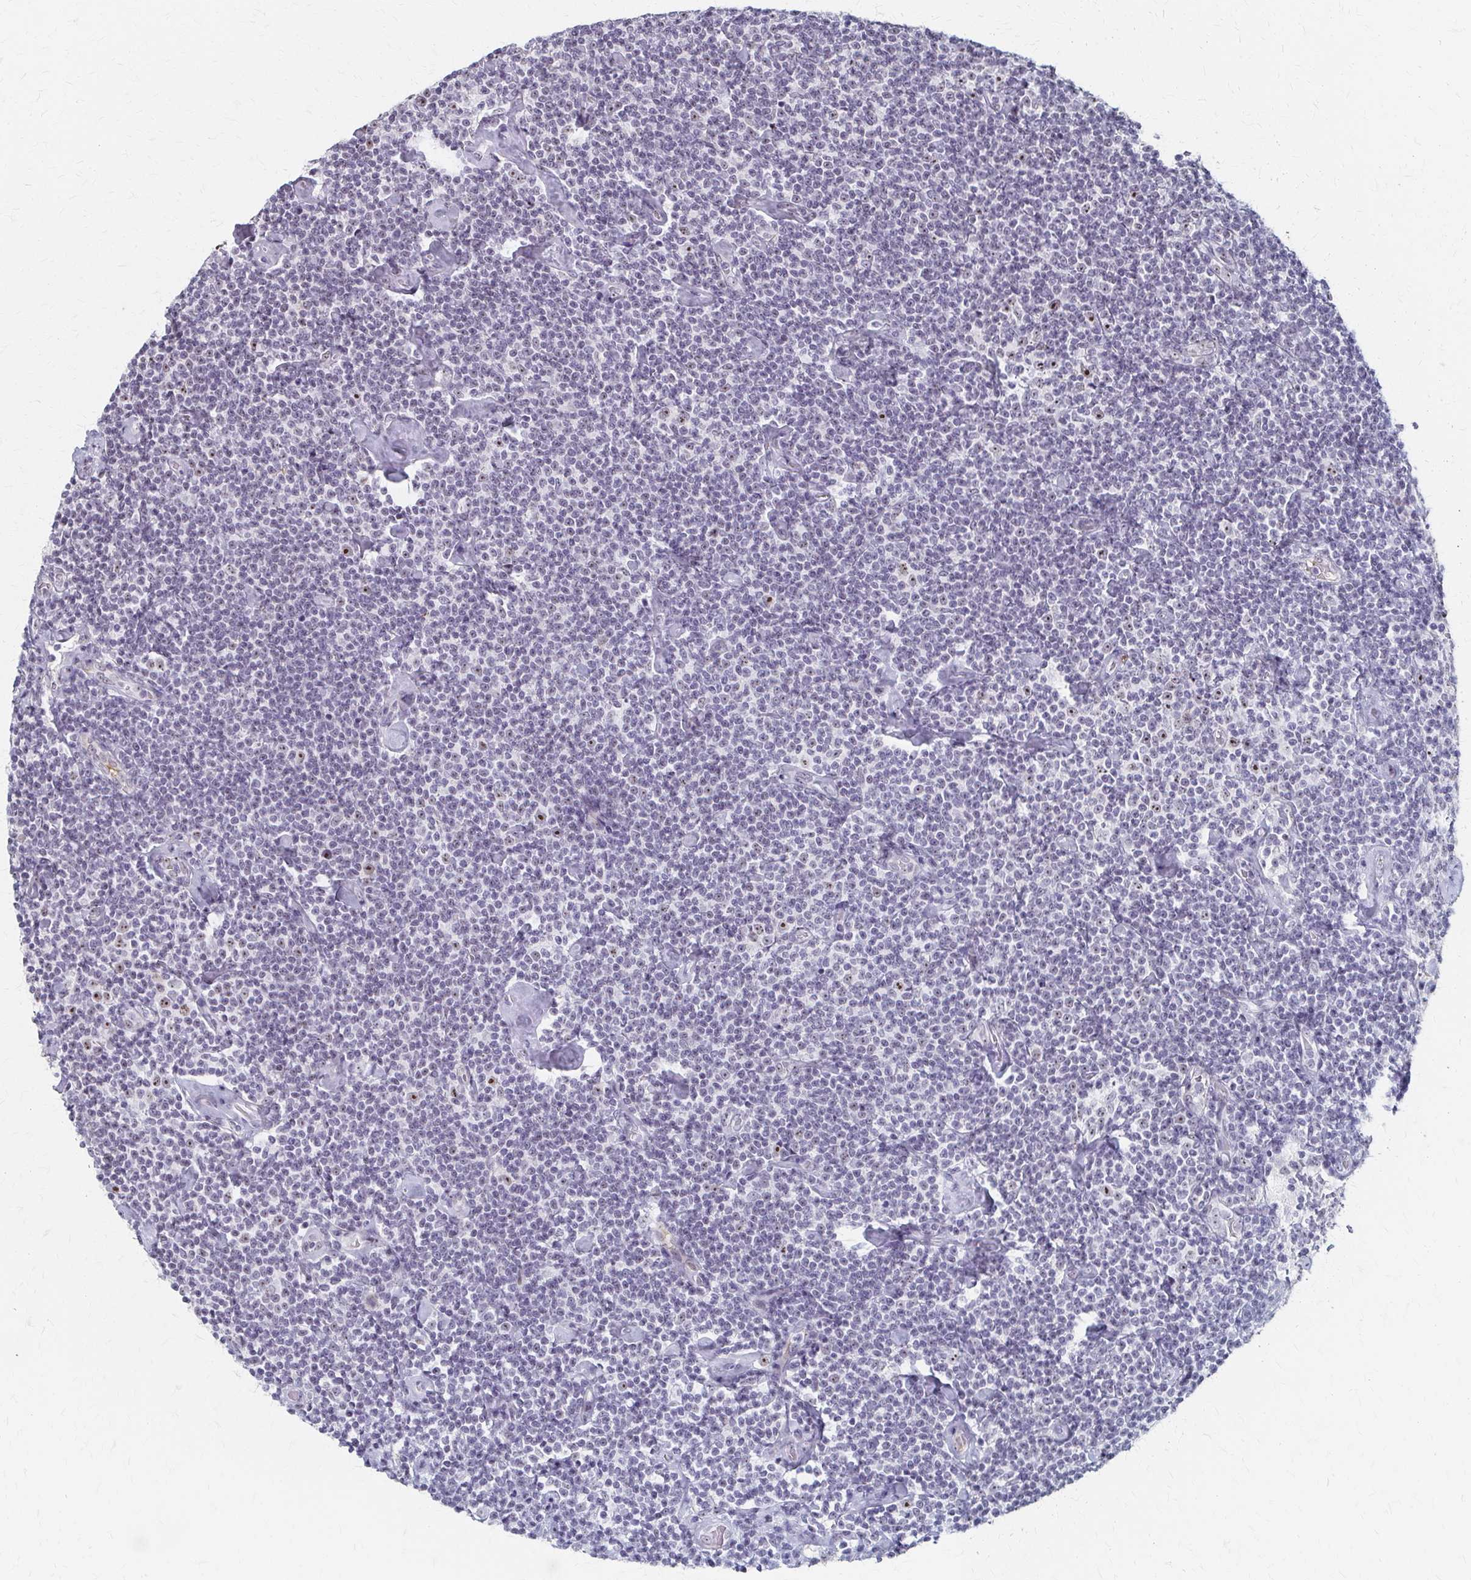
{"staining": {"intensity": "negative", "quantity": "none", "location": "none"}, "tissue": "lymphoma", "cell_type": "Tumor cells", "image_type": "cancer", "snomed": [{"axis": "morphology", "description": "Malignant lymphoma, non-Hodgkin's type, Low grade"}, {"axis": "topography", "description": "Lymph node"}], "caption": "An IHC photomicrograph of lymphoma is shown. There is no staining in tumor cells of lymphoma. (DAB IHC, high magnification).", "gene": "PES1", "patient": {"sex": "male", "age": 81}}